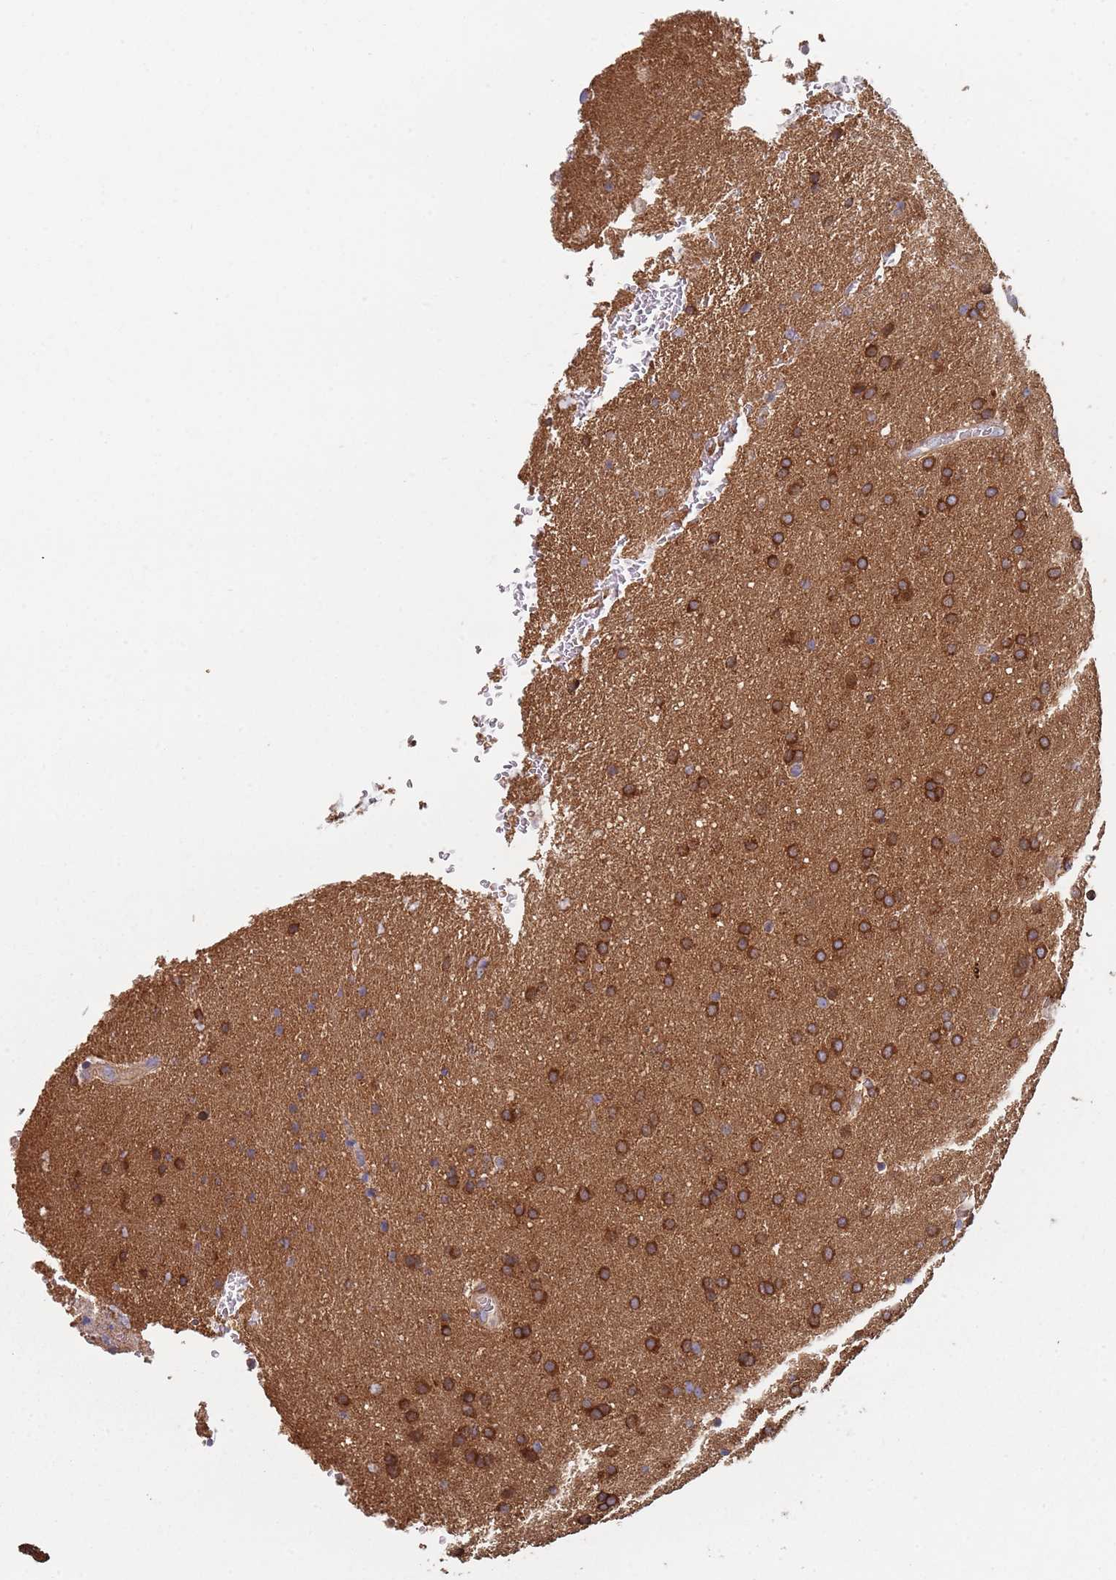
{"staining": {"intensity": "strong", "quantity": ">75%", "location": "cytoplasmic/membranous"}, "tissue": "glioma", "cell_type": "Tumor cells", "image_type": "cancer", "snomed": [{"axis": "morphology", "description": "Glioma, malignant, Low grade"}, {"axis": "topography", "description": "Brain"}], "caption": "Brown immunohistochemical staining in glioma reveals strong cytoplasmic/membranous positivity in approximately >75% of tumor cells.", "gene": "GDI2", "patient": {"sex": "female", "age": 32}}